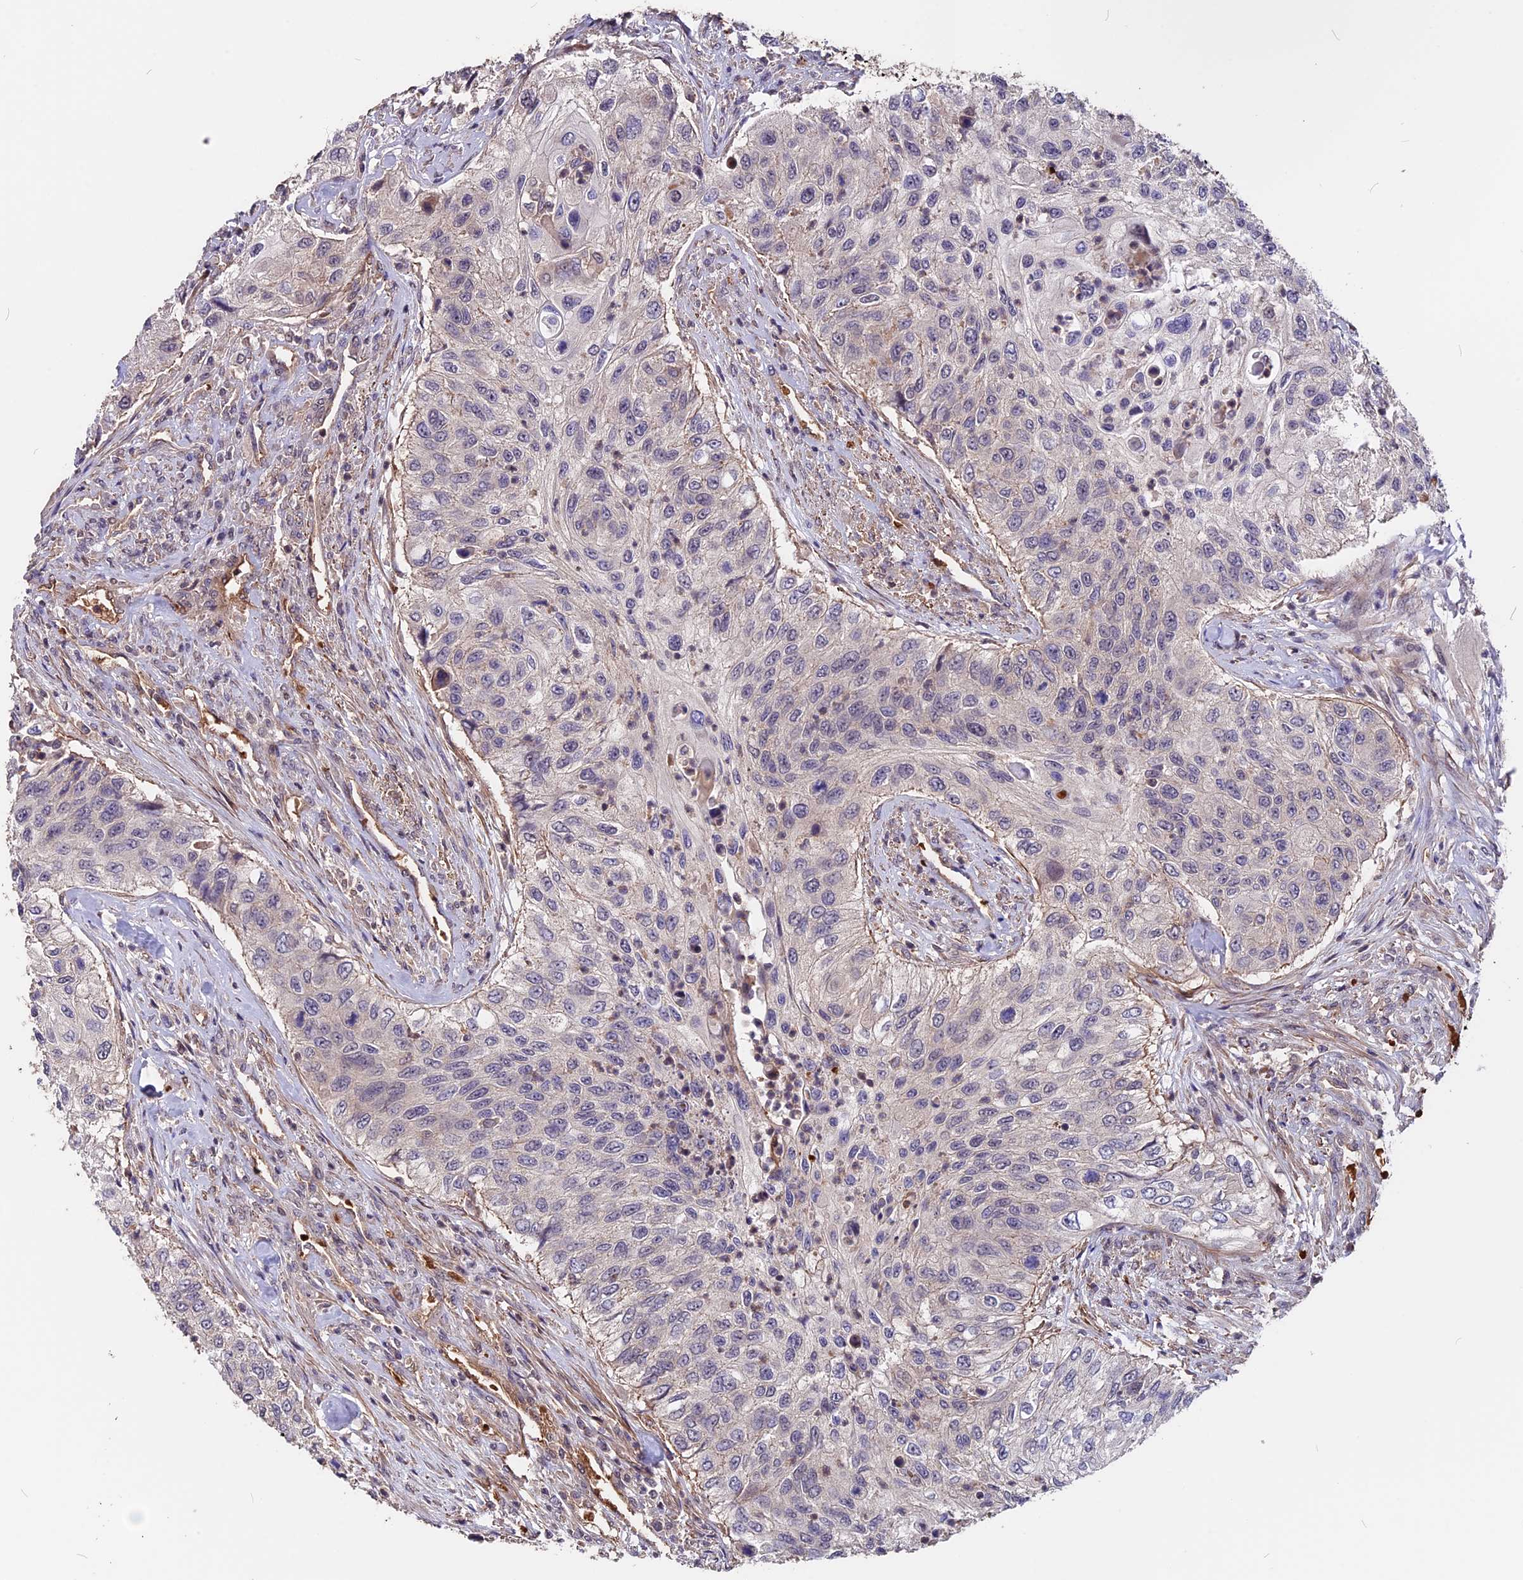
{"staining": {"intensity": "negative", "quantity": "none", "location": "none"}, "tissue": "urothelial cancer", "cell_type": "Tumor cells", "image_type": "cancer", "snomed": [{"axis": "morphology", "description": "Urothelial carcinoma, High grade"}, {"axis": "topography", "description": "Urinary bladder"}], "caption": "Urothelial cancer stained for a protein using immunohistochemistry demonstrates no positivity tumor cells.", "gene": "ZC3H10", "patient": {"sex": "female", "age": 60}}